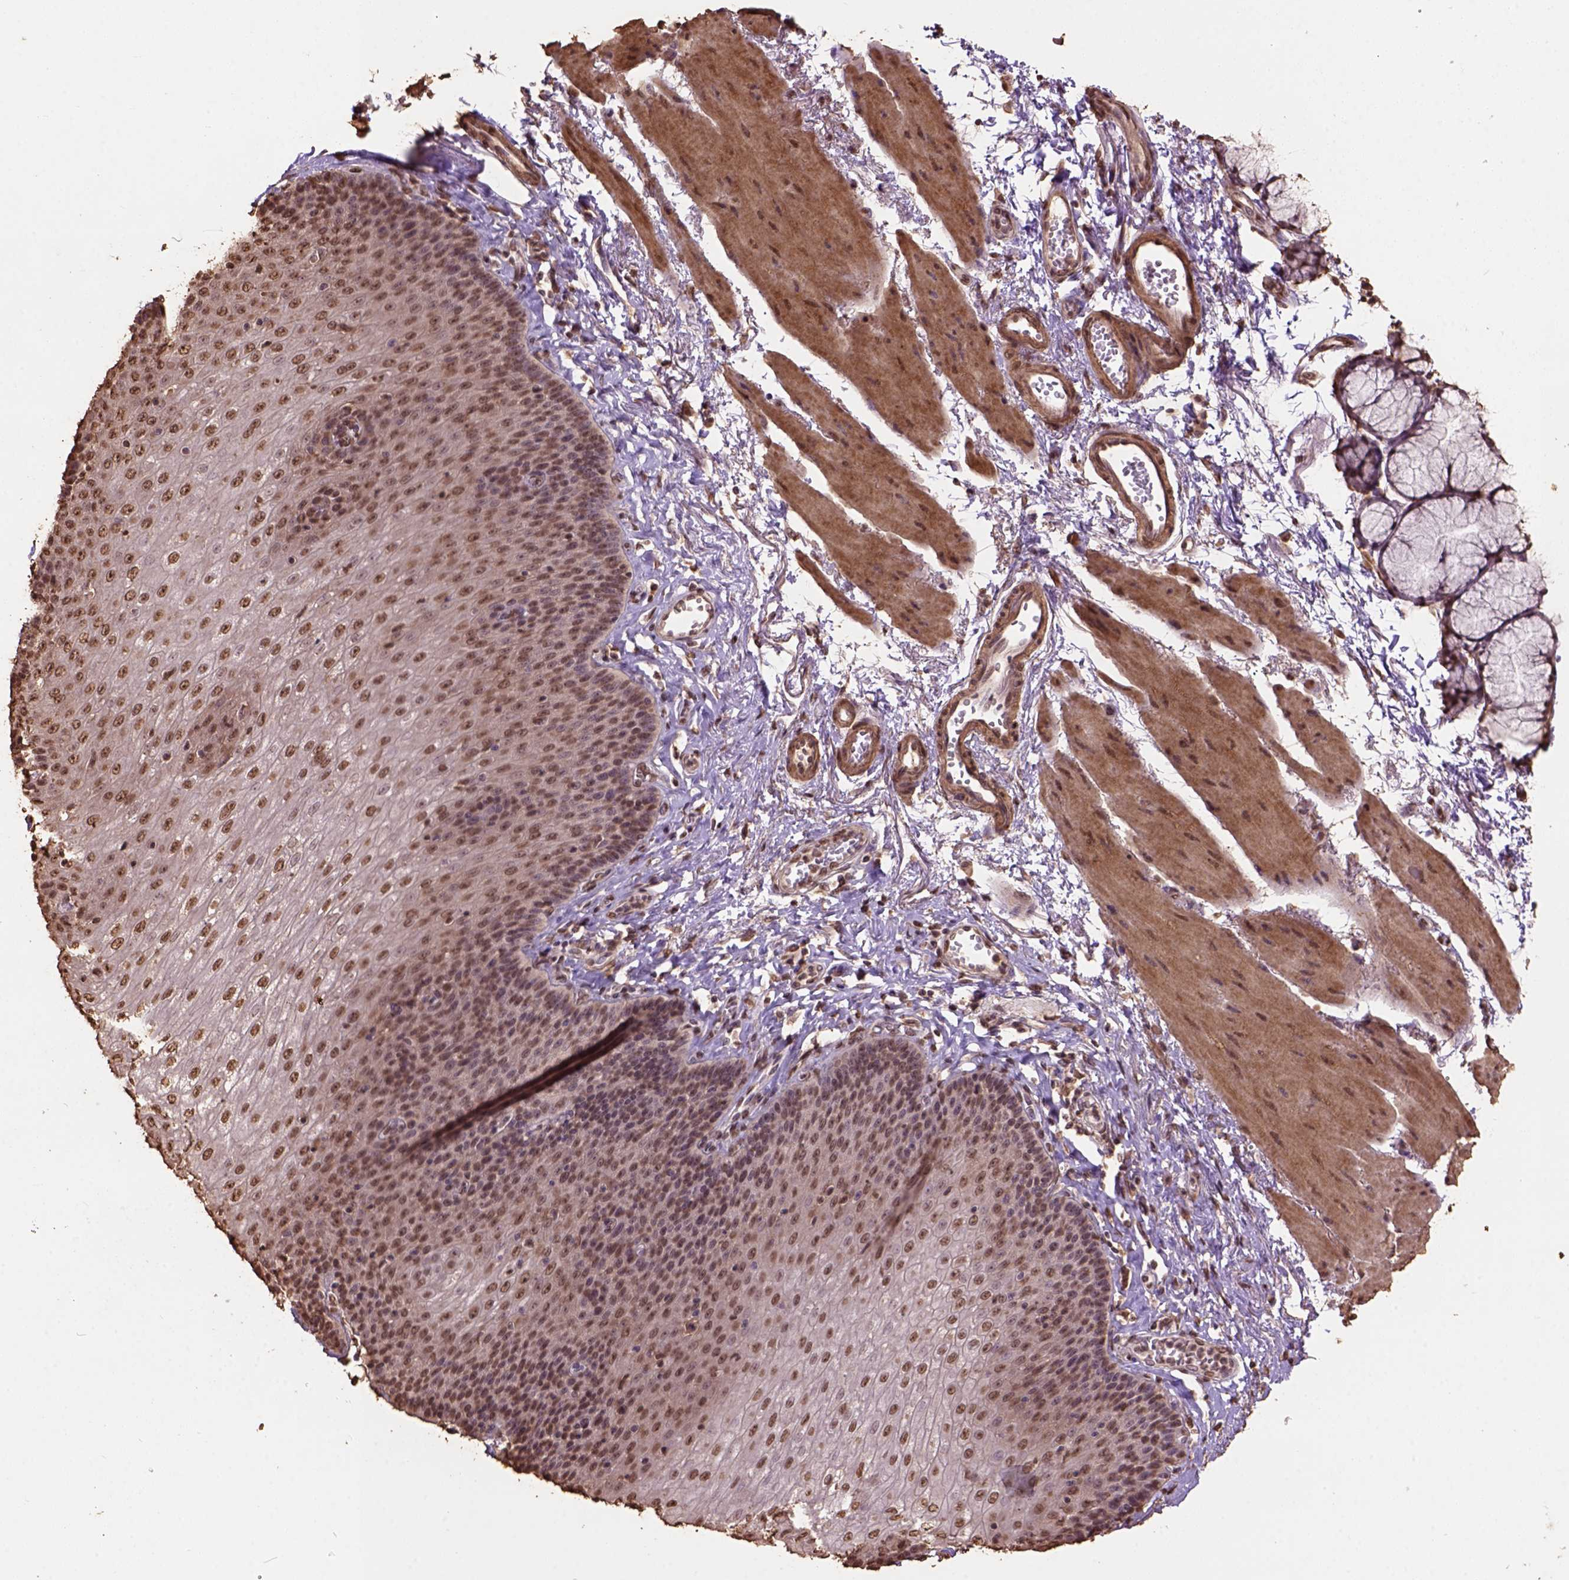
{"staining": {"intensity": "moderate", "quantity": ">75%", "location": "nuclear"}, "tissue": "esophagus", "cell_type": "Squamous epithelial cells", "image_type": "normal", "snomed": [{"axis": "morphology", "description": "Normal tissue, NOS"}, {"axis": "topography", "description": "Esophagus"}], "caption": "Immunohistochemical staining of normal human esophagus shows medium levels of moderate nuclear positivity in approximately >75% of squamous epithelial cells.", "gene": "CSTF2T", "patient": {"sex": "female", "age": 81}}